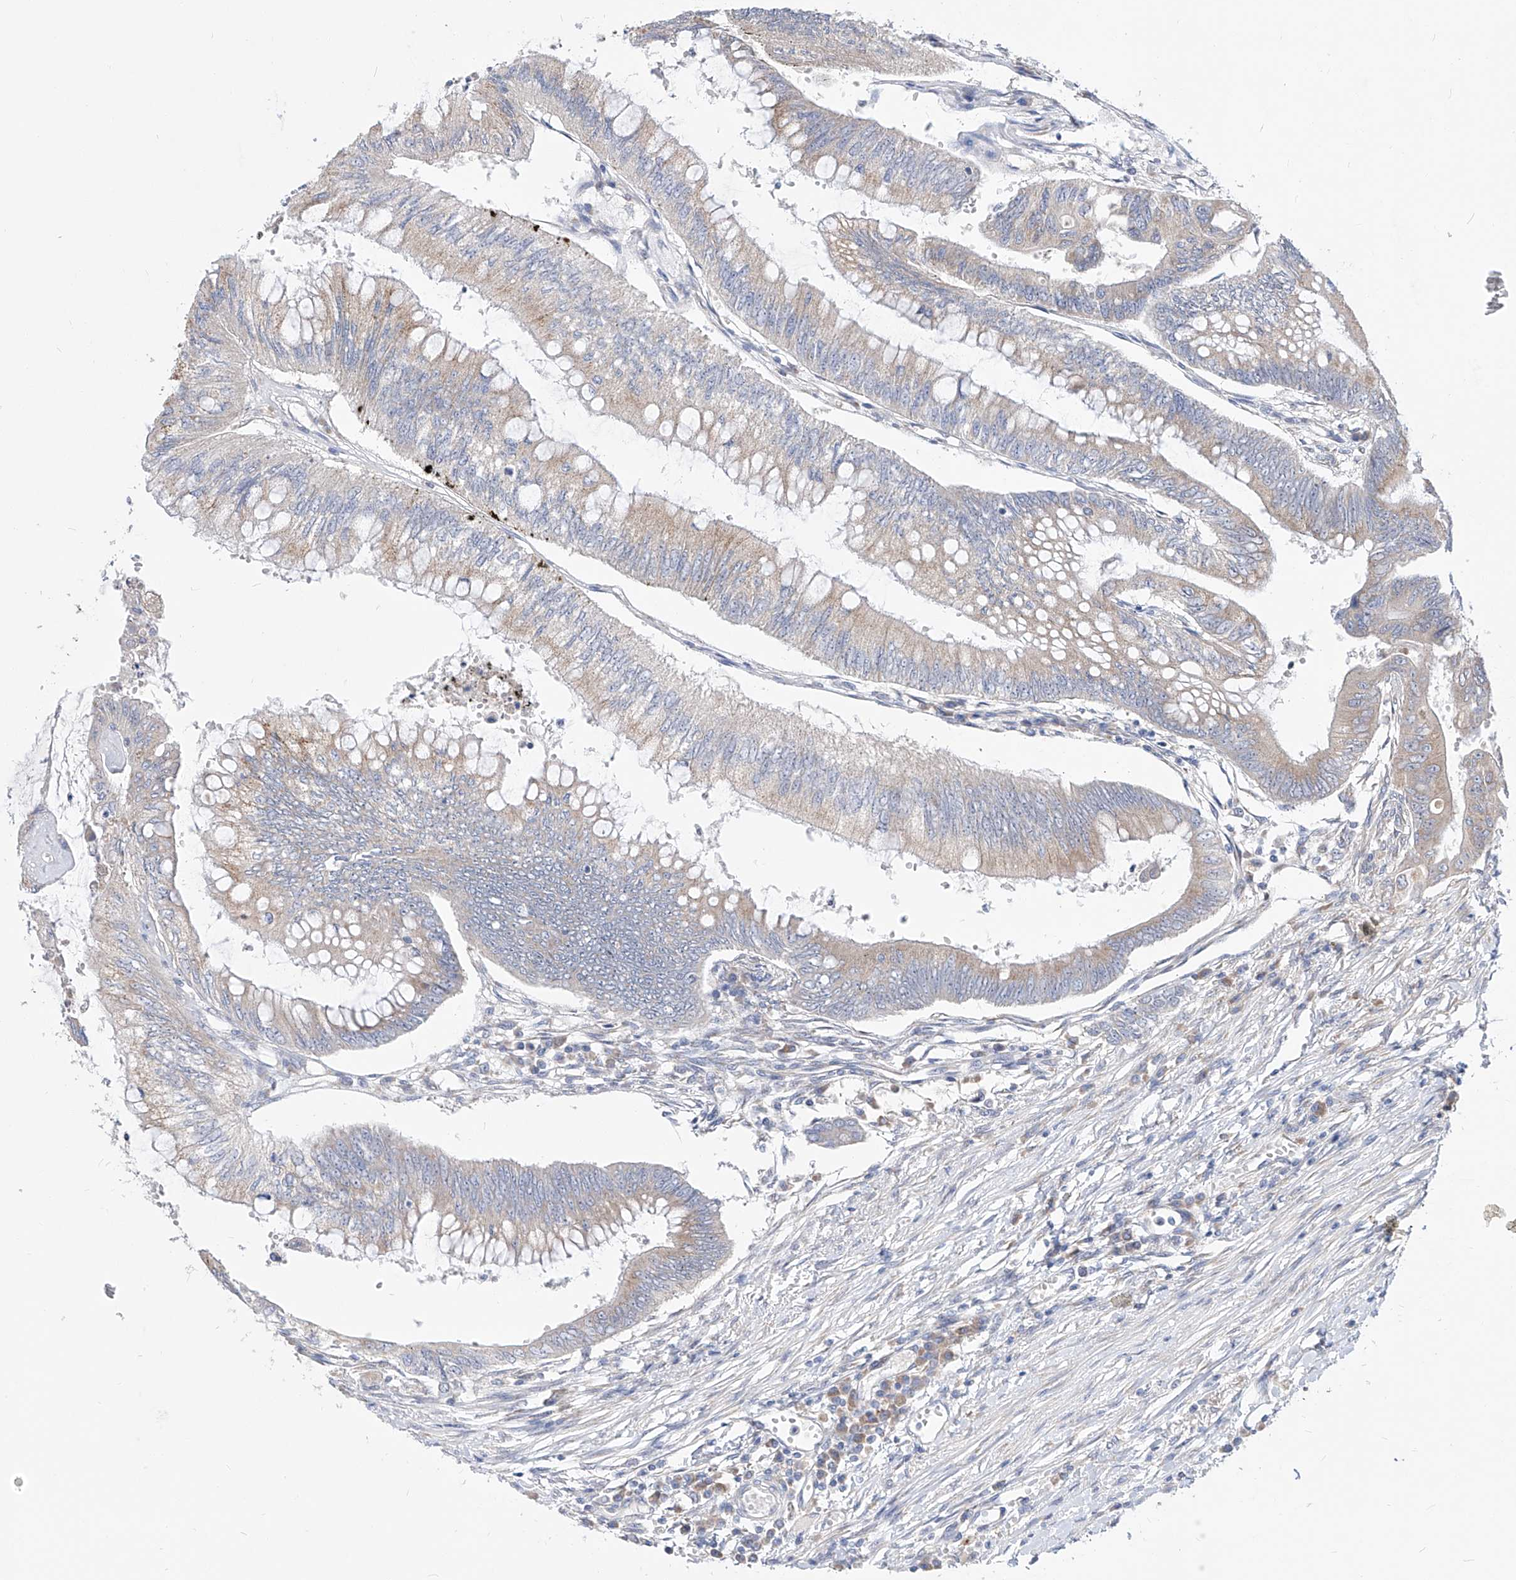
{"staining": {"intensity": "weak", "quantity": "<25%", "location": "cytoplasmic/membranous"}, "tissue": "colorectal cancer", "cell_type": "Tumor cells", "image_type": "cancer", "snomed": [{"axis": "morphology", "description": "Adenoma, NOS"}, {"axis": "morphology", "description": "Adenocarcinoma, NOS"}, {"axis": "topography", "description": "Colon"}], "caption": "This is an IHC histopathology image of human adenoma (colorectal). There is no expression in tumor cells.", "gene": "UFL1", "patient": {"sex": "male", "age": 79}}